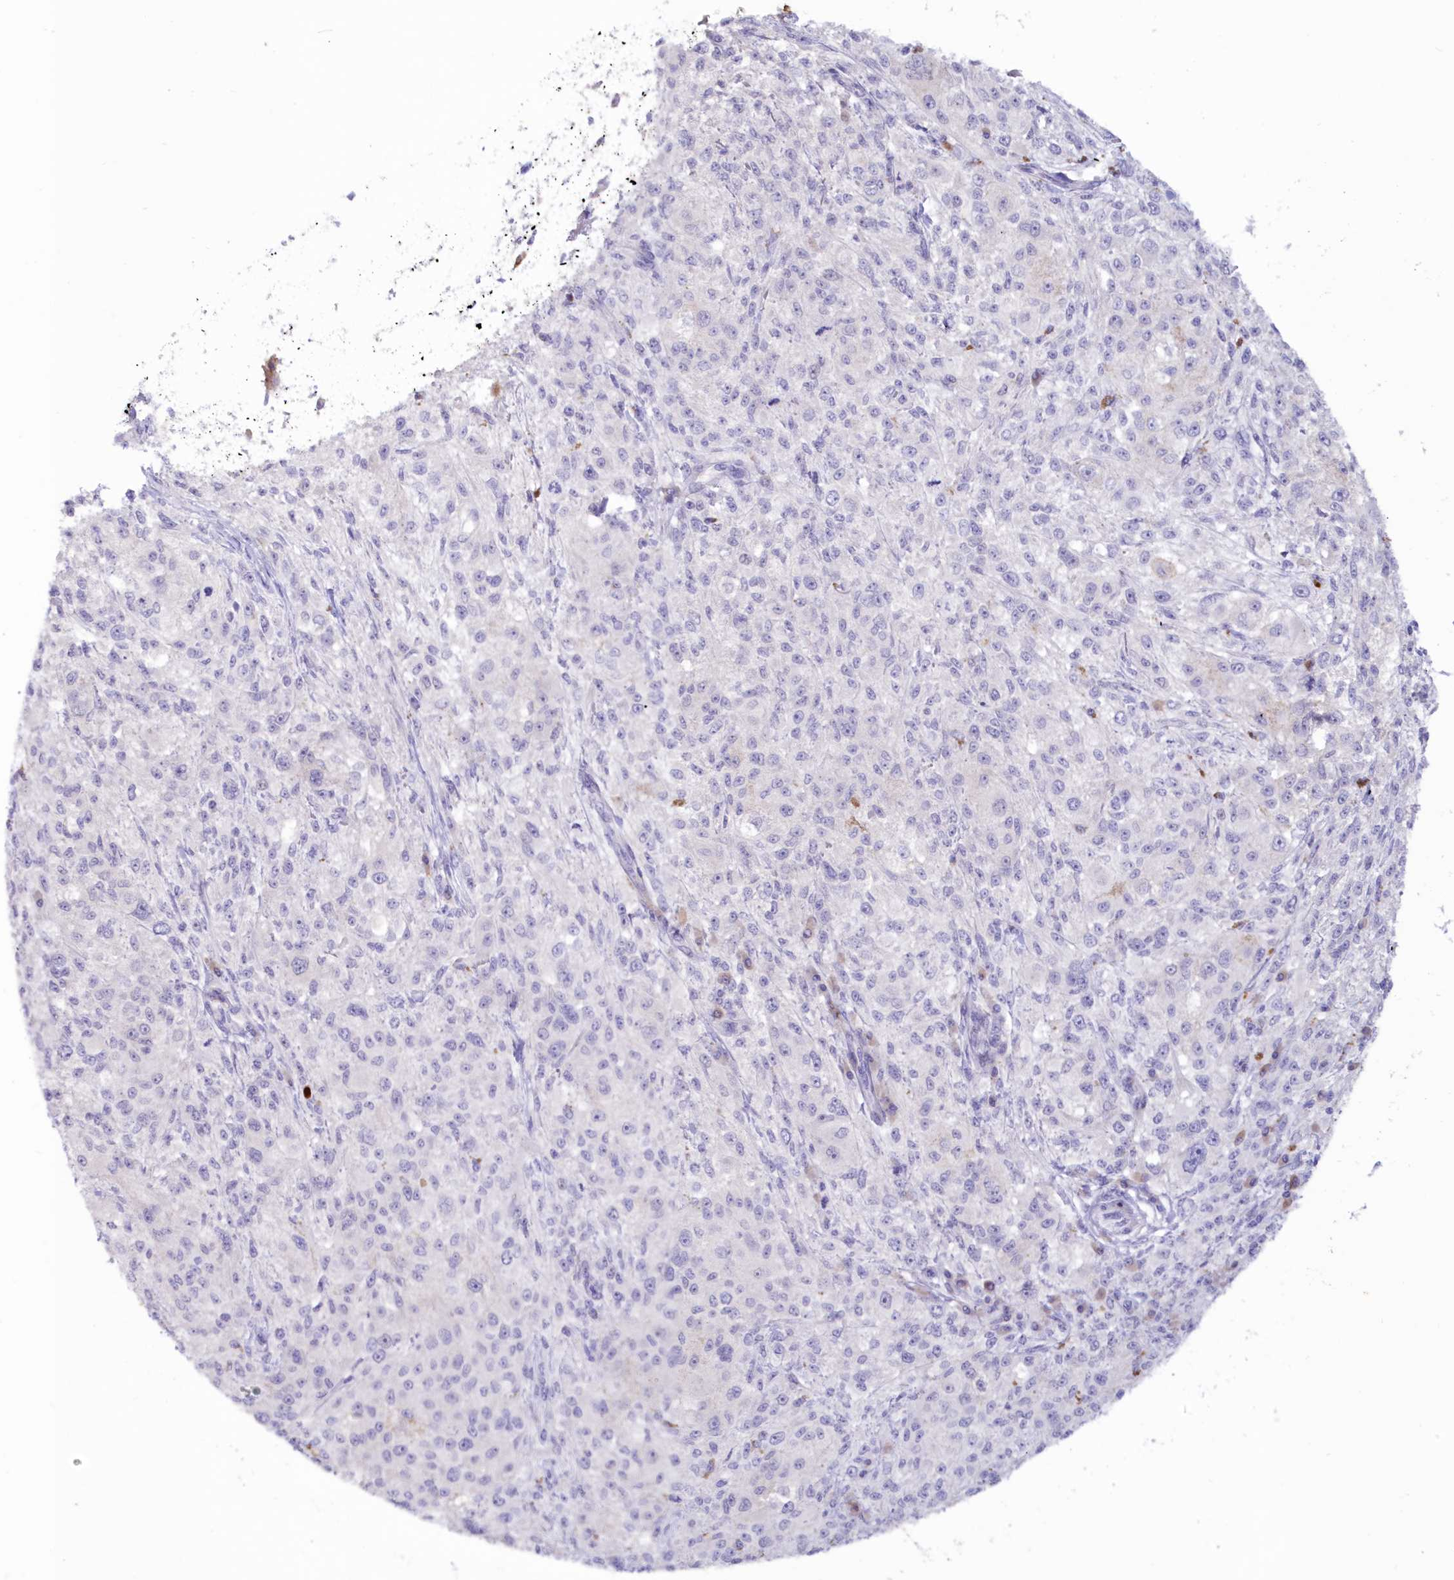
{"staining": {"intensity": "negative", "quantity": "none", "location": "none"}, "tissue": "melanoma", "cell_type": "Tumor cells", "image_type": "cancer", "snomed": [{"axis": "morphology", "description": "Necrosis, NOS"}, {"axis": "morphology", "description": "Malignant melanoma, NOS"}, {"axis": "topography", "description": "Skin"}], "caption": "A high-resolution histopathology image shows IHC staining of malignant melanoma, which exhibits no significant expression in tumor cells.", "gene": "SNED1", "patient": {"sex": "female", "age": 87}}